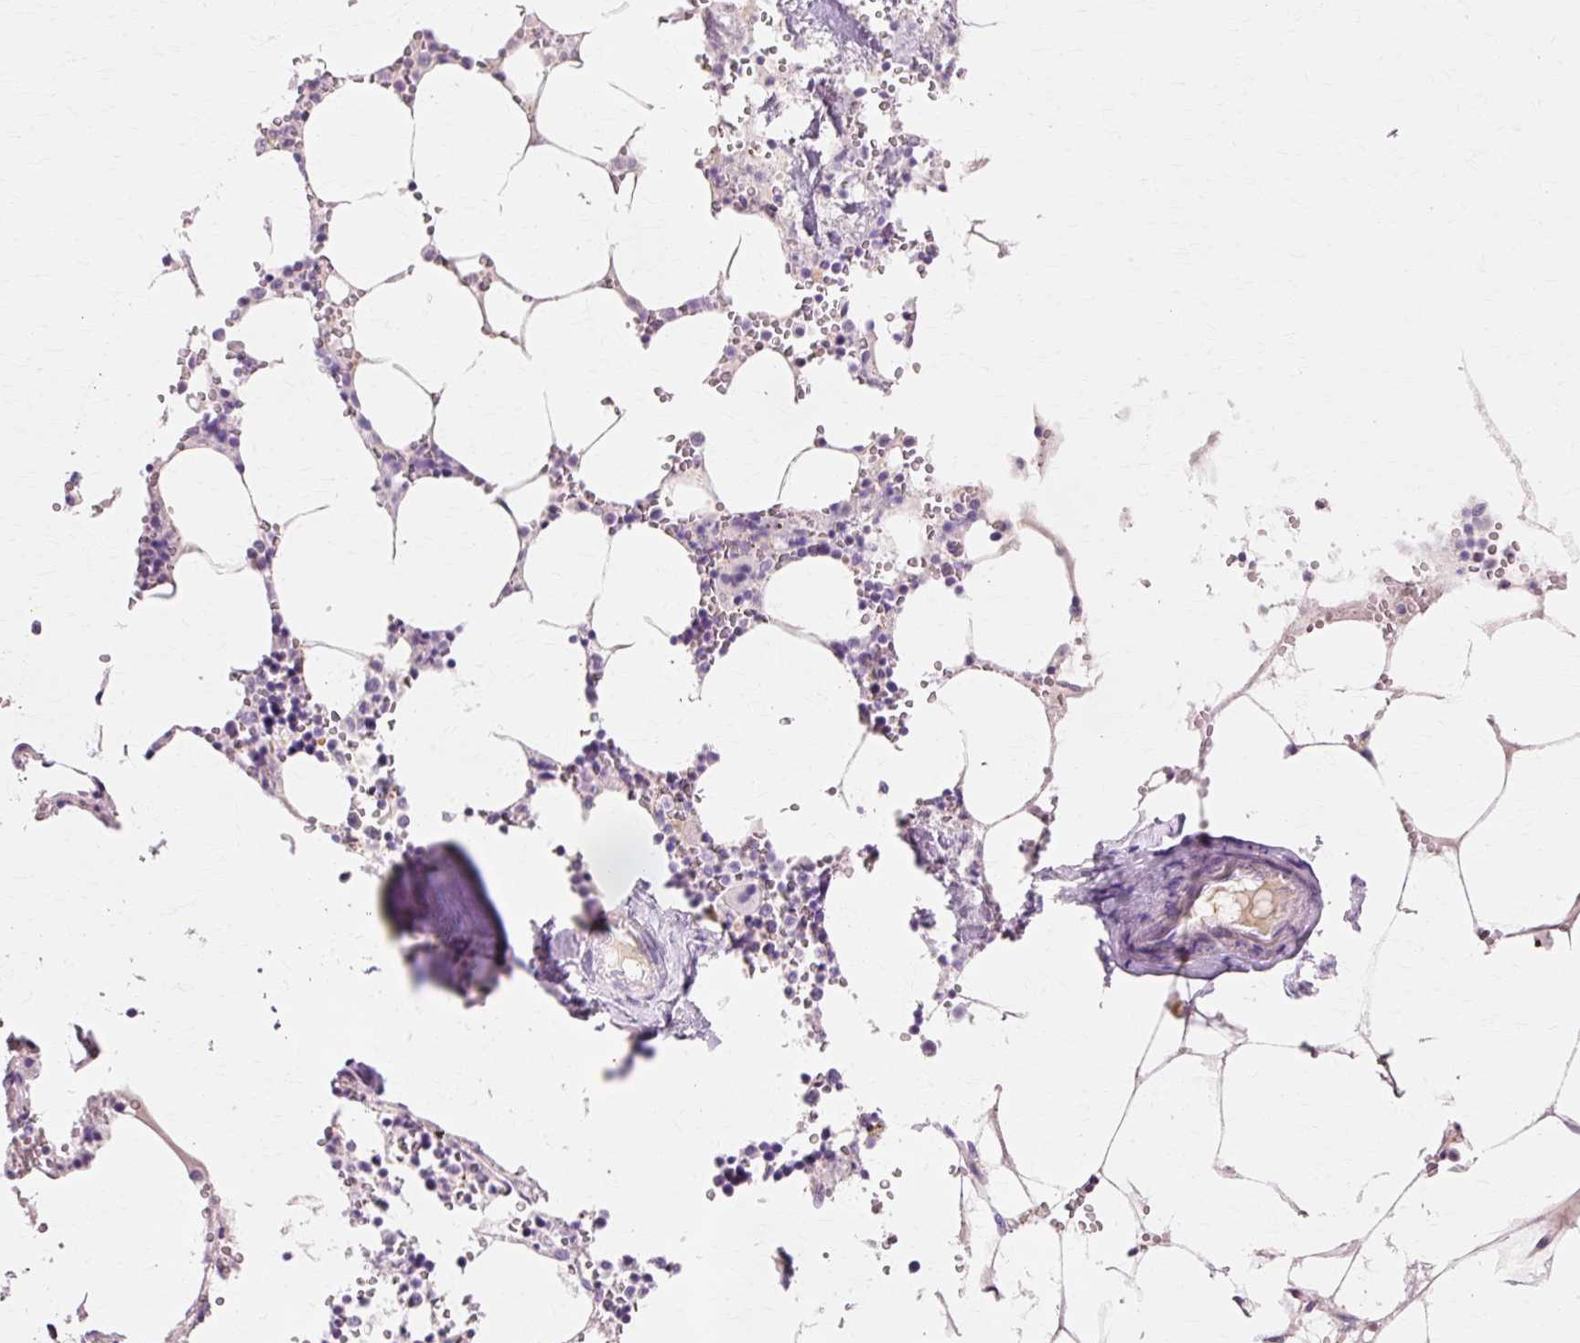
{"staining": {"intensity": "negative", "quantity": "none", "location": "none"}, "tissue": "bone marrow", "cell_type": "Hematopoietic cells", "image_type": "normal", "snomed": [{"axis": "morphology", "description": "Normal tissue, NOS"}, {"axis": "topography", "description": "Bone marrow"}], "caption": "Immunohistochemistry of unremarkable bone marrow exhibits no expression in hematopoietic cells.", "gene": "VN1R2", "patient": {"sex": "male", "age": 54}}